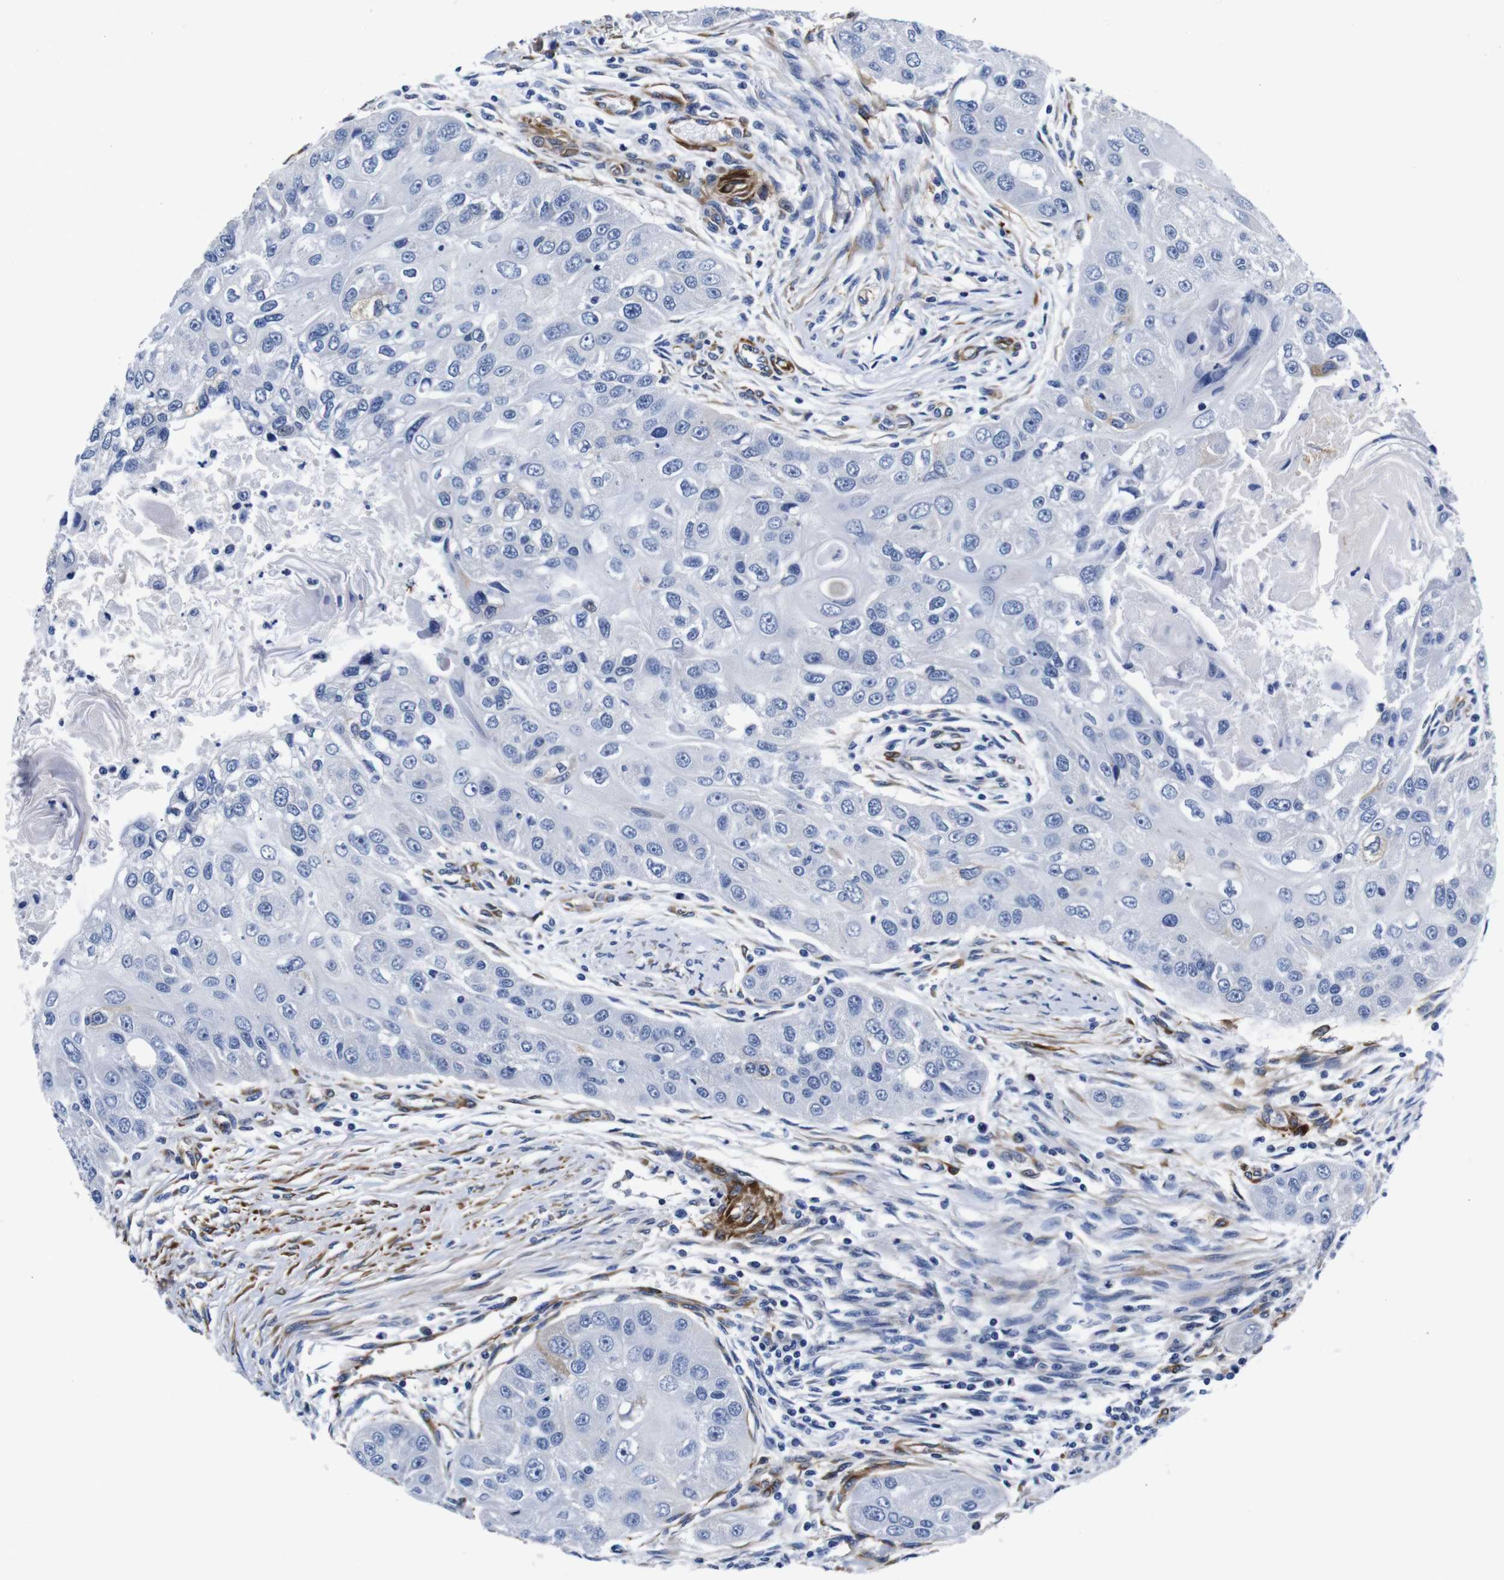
{"staining": {"intensity": "negative", "quantity": "none", "location": "none"}, "tissue": "head and neck cancer", "cell_type": "Tumor cells", "image_type": "cancer", "snomed": [{"axis": "morphology", "description": "Normal tissue, NOS"}, {"axis": "morphology", "description": "Squamous cell carcinoma, NOS"}, {"axis": "topography", "description": "Skeletal muscle"}, {"axis": "topography", "description": "Head-Neck"}], "caption": "Protein analysis of squamous cell carcinoma (head and neck) displays no significant staining in tumor cells.", "gene": "LRIG1", "patient": {"sex": "male", "age": 51}}